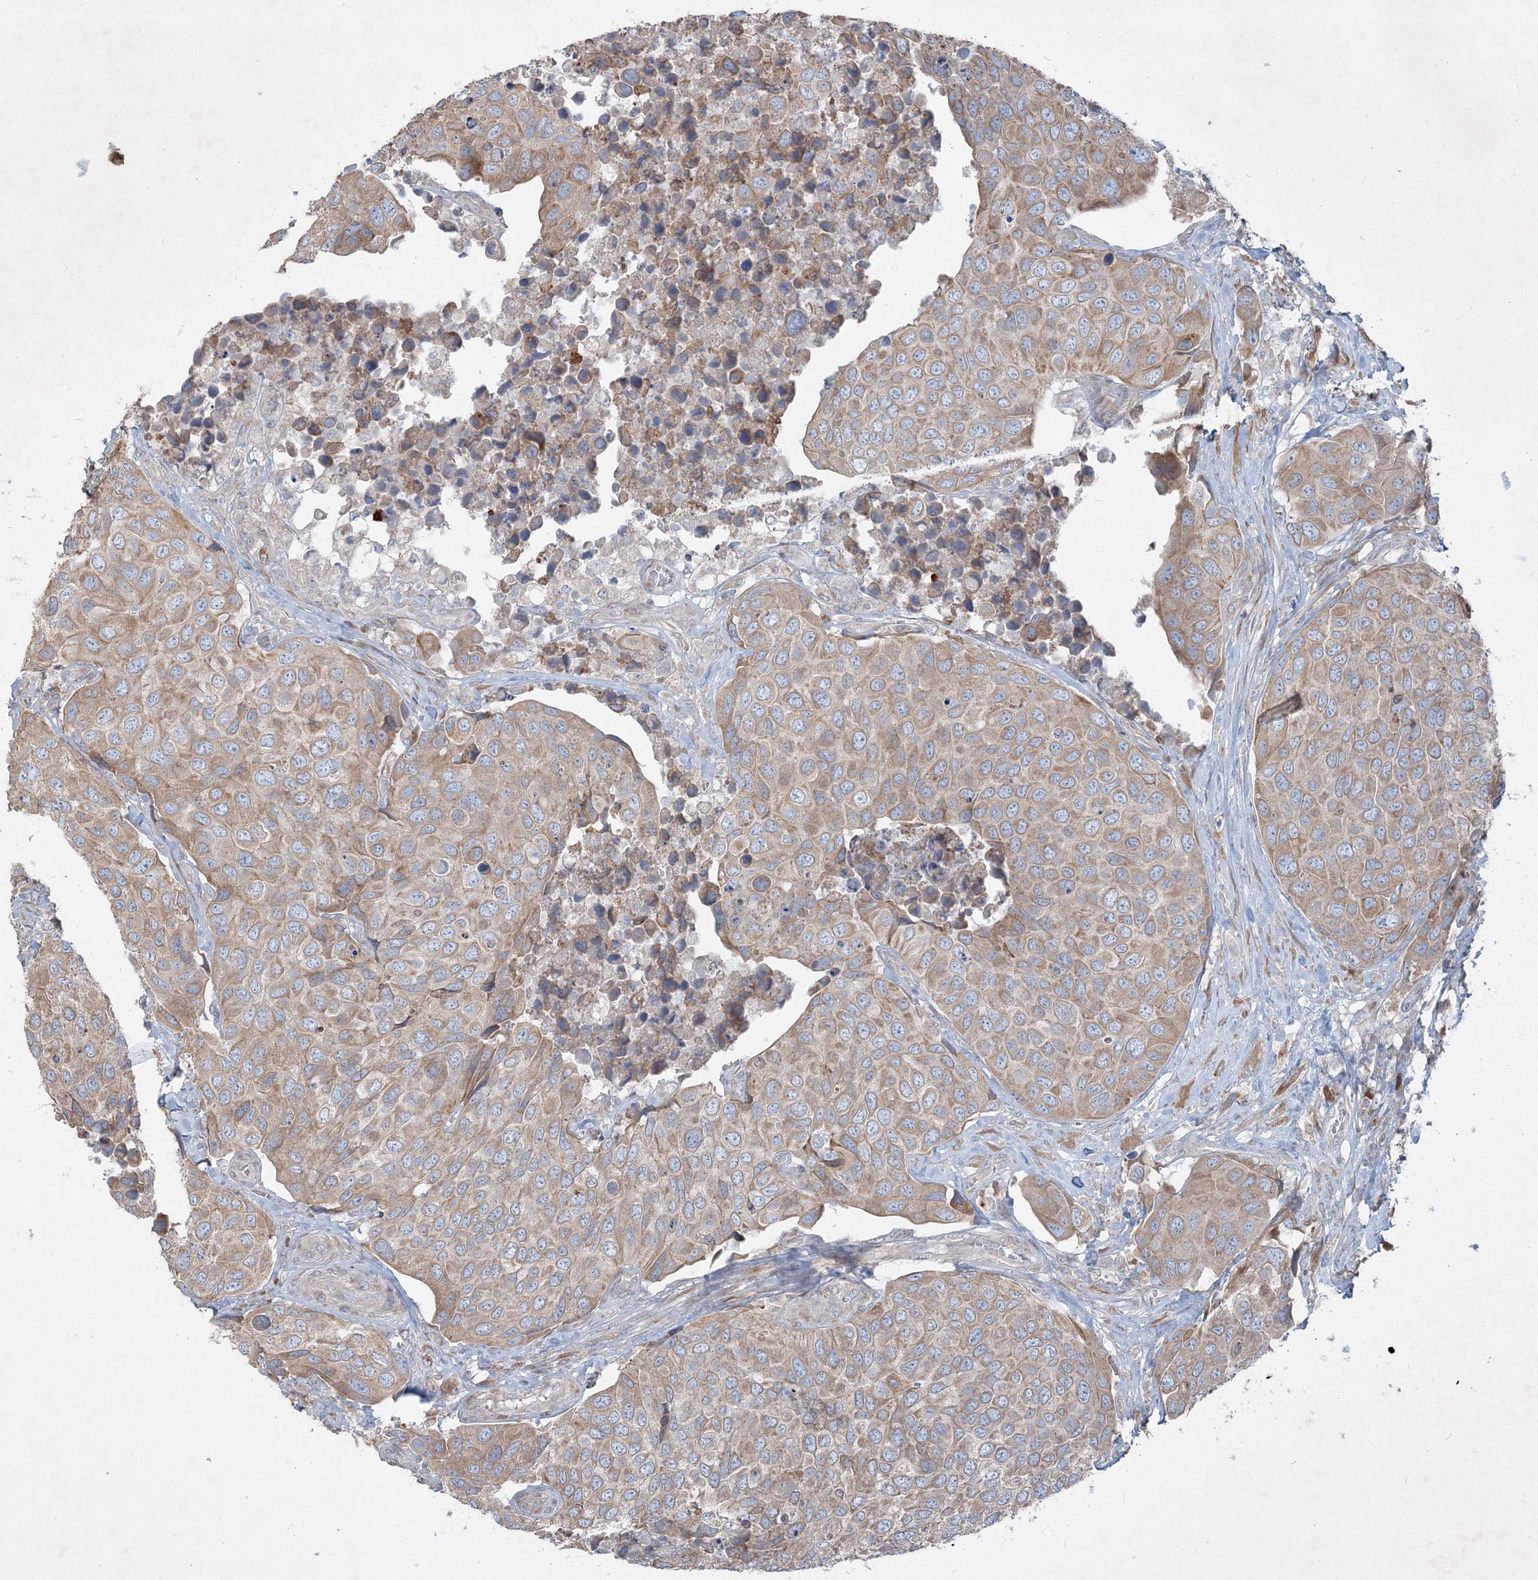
{"staining": {"intensity": "weak", "quantity": ">75%", "location": "cytoplasmic/membranous"}, "tissue": "urothelial cancer", "cell_type": "Tumor cells", "image_type": "cancer", "snomed": [{"axis": "morphology", "description": "Urothelial carcinoma, High grade"}, {"axis": "topography", "description": "Urinary bladder"}], "caption": "Urothelial cancer stained for a protein (brown) exhibits weak cytoplasmic/membranous positive expression in about >75% of tumor cells.", "gene": "IFNAR1", "patient": {"sex": "male", "age": 74}}